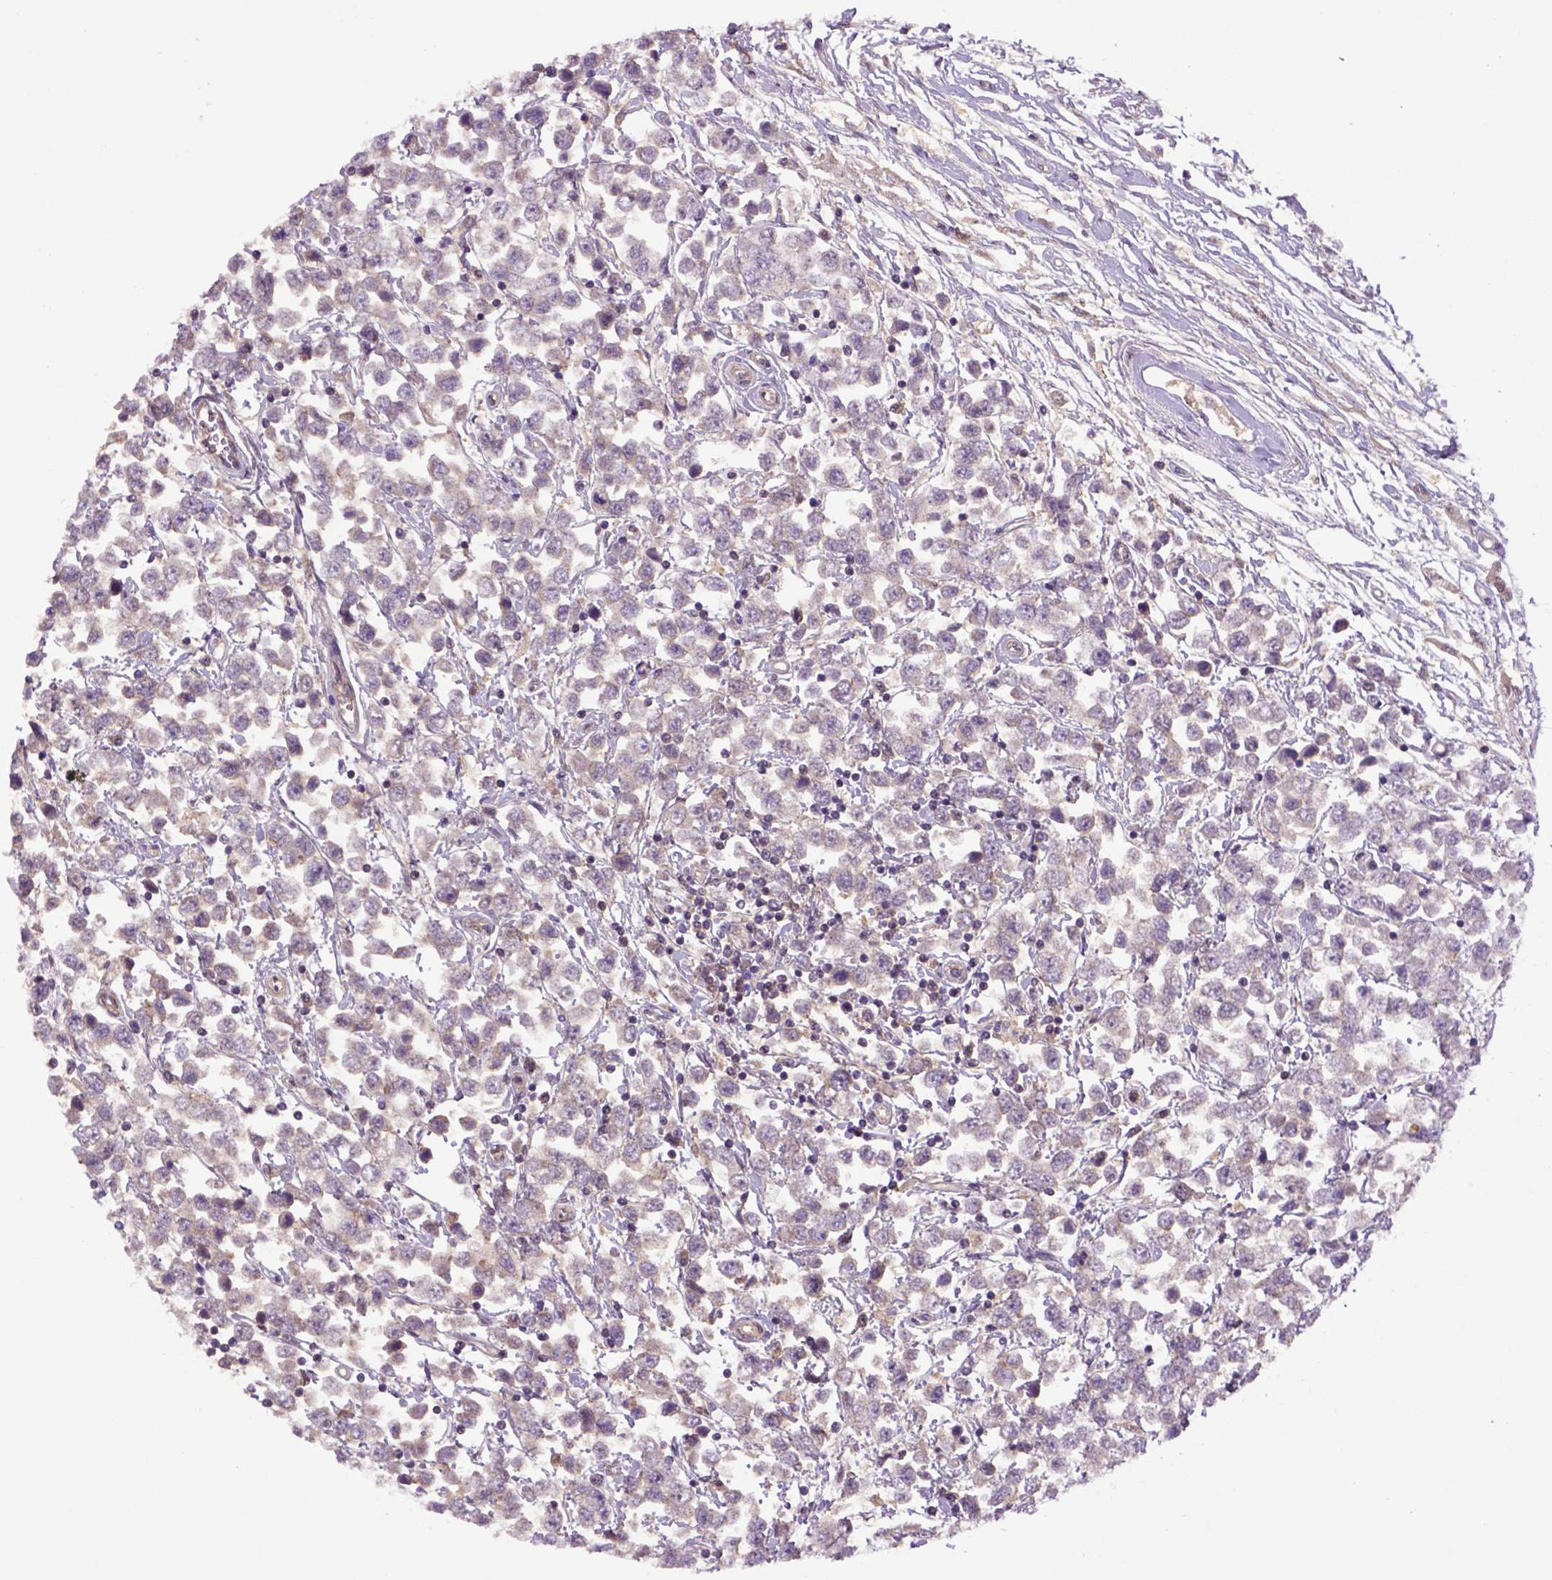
{"staining": {"intensity": "weak", "quantity": "25%-75%", "location": "cytoplasmic/membranous"}, "tissue": "testis cancer", "cell_type": "Tumor cells", "image_type": "cancer", "snomed": [{"axis": "morphology", "description": "Seminoma, NOS"}, {"axis": "topography", "description": "Testis"}], "caption": "Brown immunohistochemical staining in human seminoma (testis) displays weak cytoplasmic/membranous positivity in about 25%-75% of tumor cells.", "gene": "HSPBP1", "patient": {"sex": "male", "age": 34}}